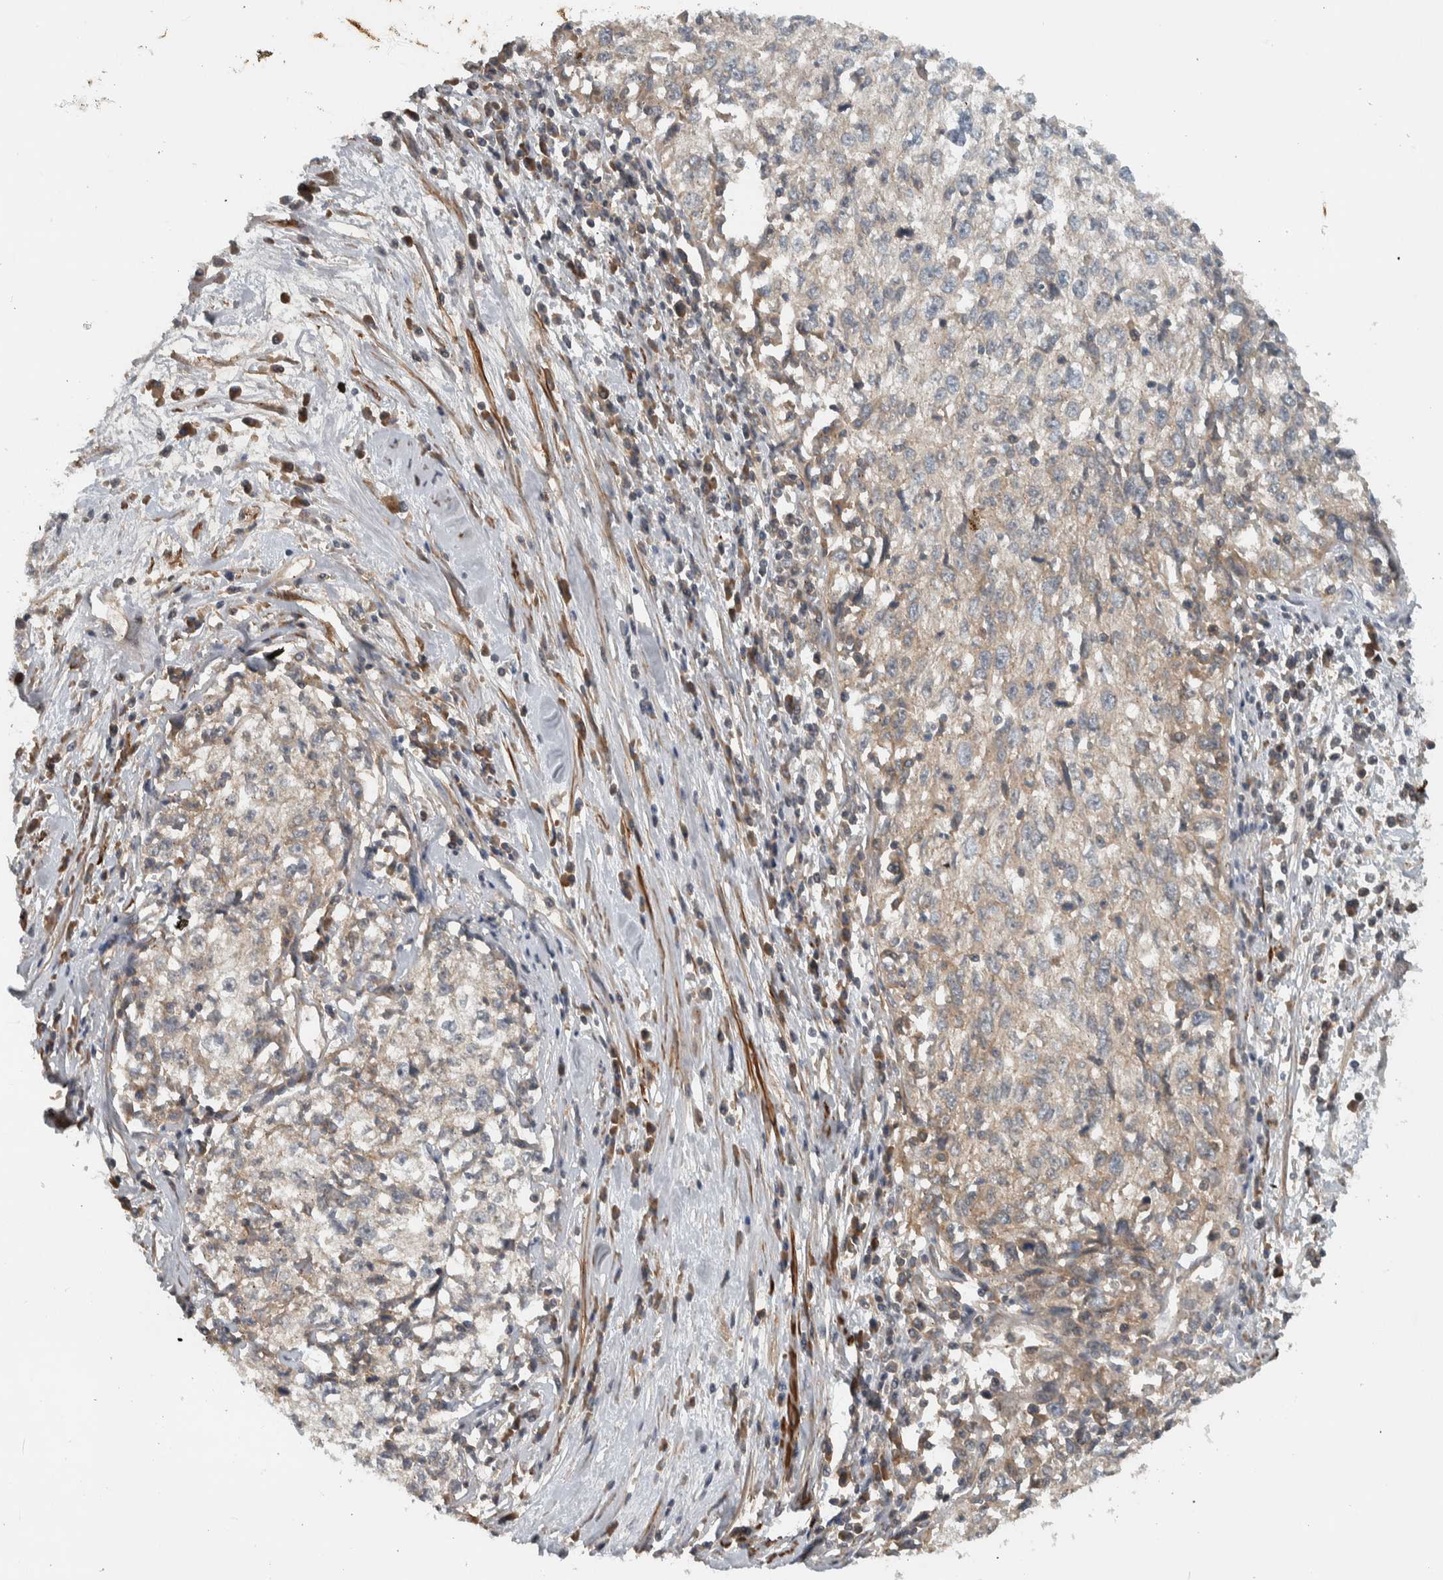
{"staining": {"intensity": "weak", "quantity": "<25%", "location": "cytoplasmic/membranous"}, "tissue": "cervical cancer", "cell_type": "Tumor cells", "image_type": "cancer", "snomed": [{"axis": "morphology", "description": "Squamous cell carcinoma, NOS"}, {"axis": "topography", "description": "Cervix"}], "caption": "Tumor cells are negative for brown protein staining in squamous cell carcinoma (cervical).", "gene": "LBHD1", "patient": {"sex": "female", "age": 57}}